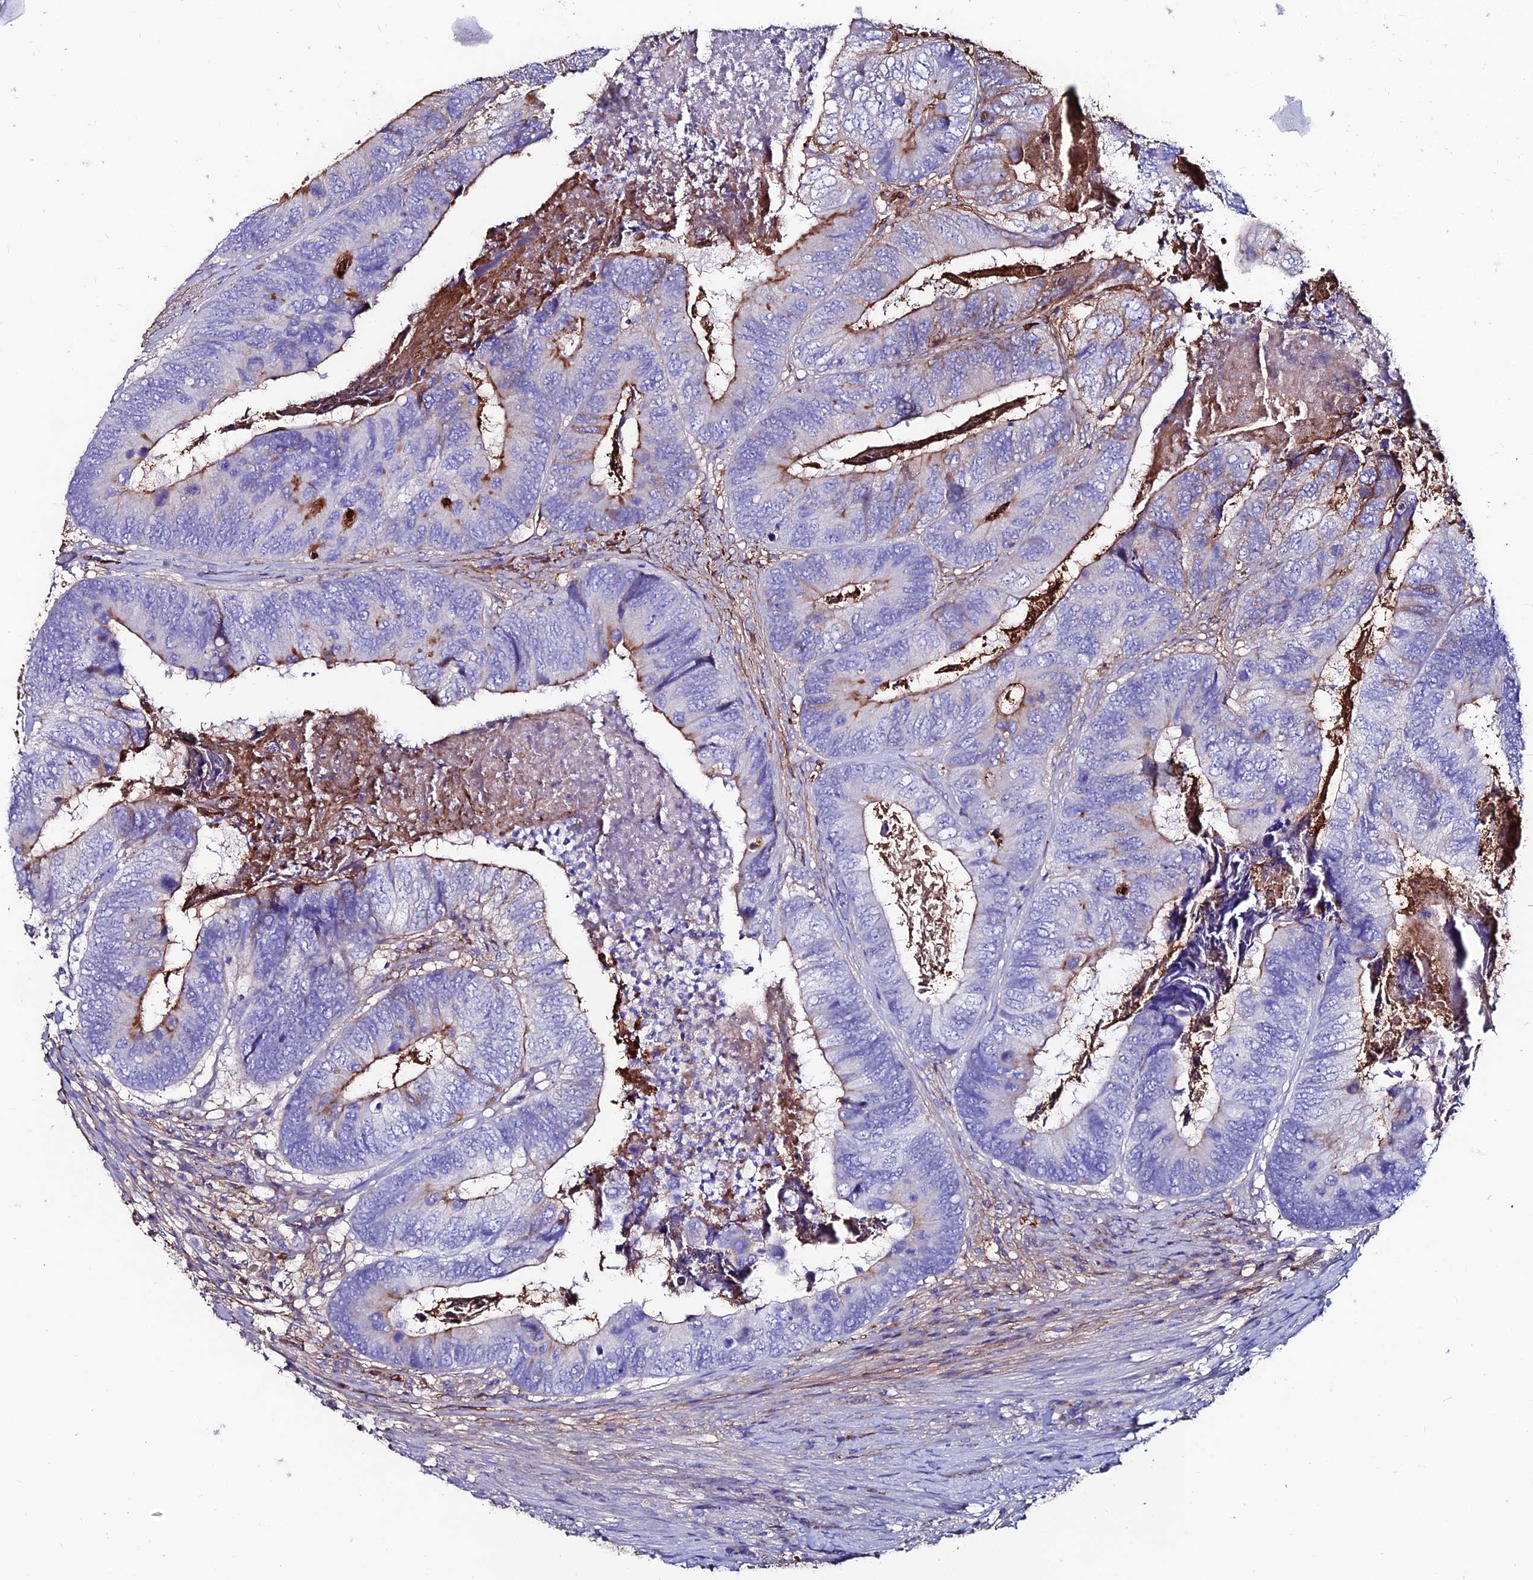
{"staining": {"intensity": "moderate", "quantity": "<25%", "location": "cytoplasmic/membranous"}, "tissue": "colorectal cancer", "cell_type": "Tumor cells", "image_type": "cancer", "snomed": [{"axis": "morphology", "description": "Adenocarcinoma, NOS"}, {"axis": "topography", "description": "Colon"}], "caption": "Colorectal adenocarcinoma stained with DAB immunohistochemistry exhibits low levels of moderate cytoplasmic/membranous staining in about <25% of tumor cells.", "gene": "SLC25A16", "patient": {"sex": "female", "age": 67}}